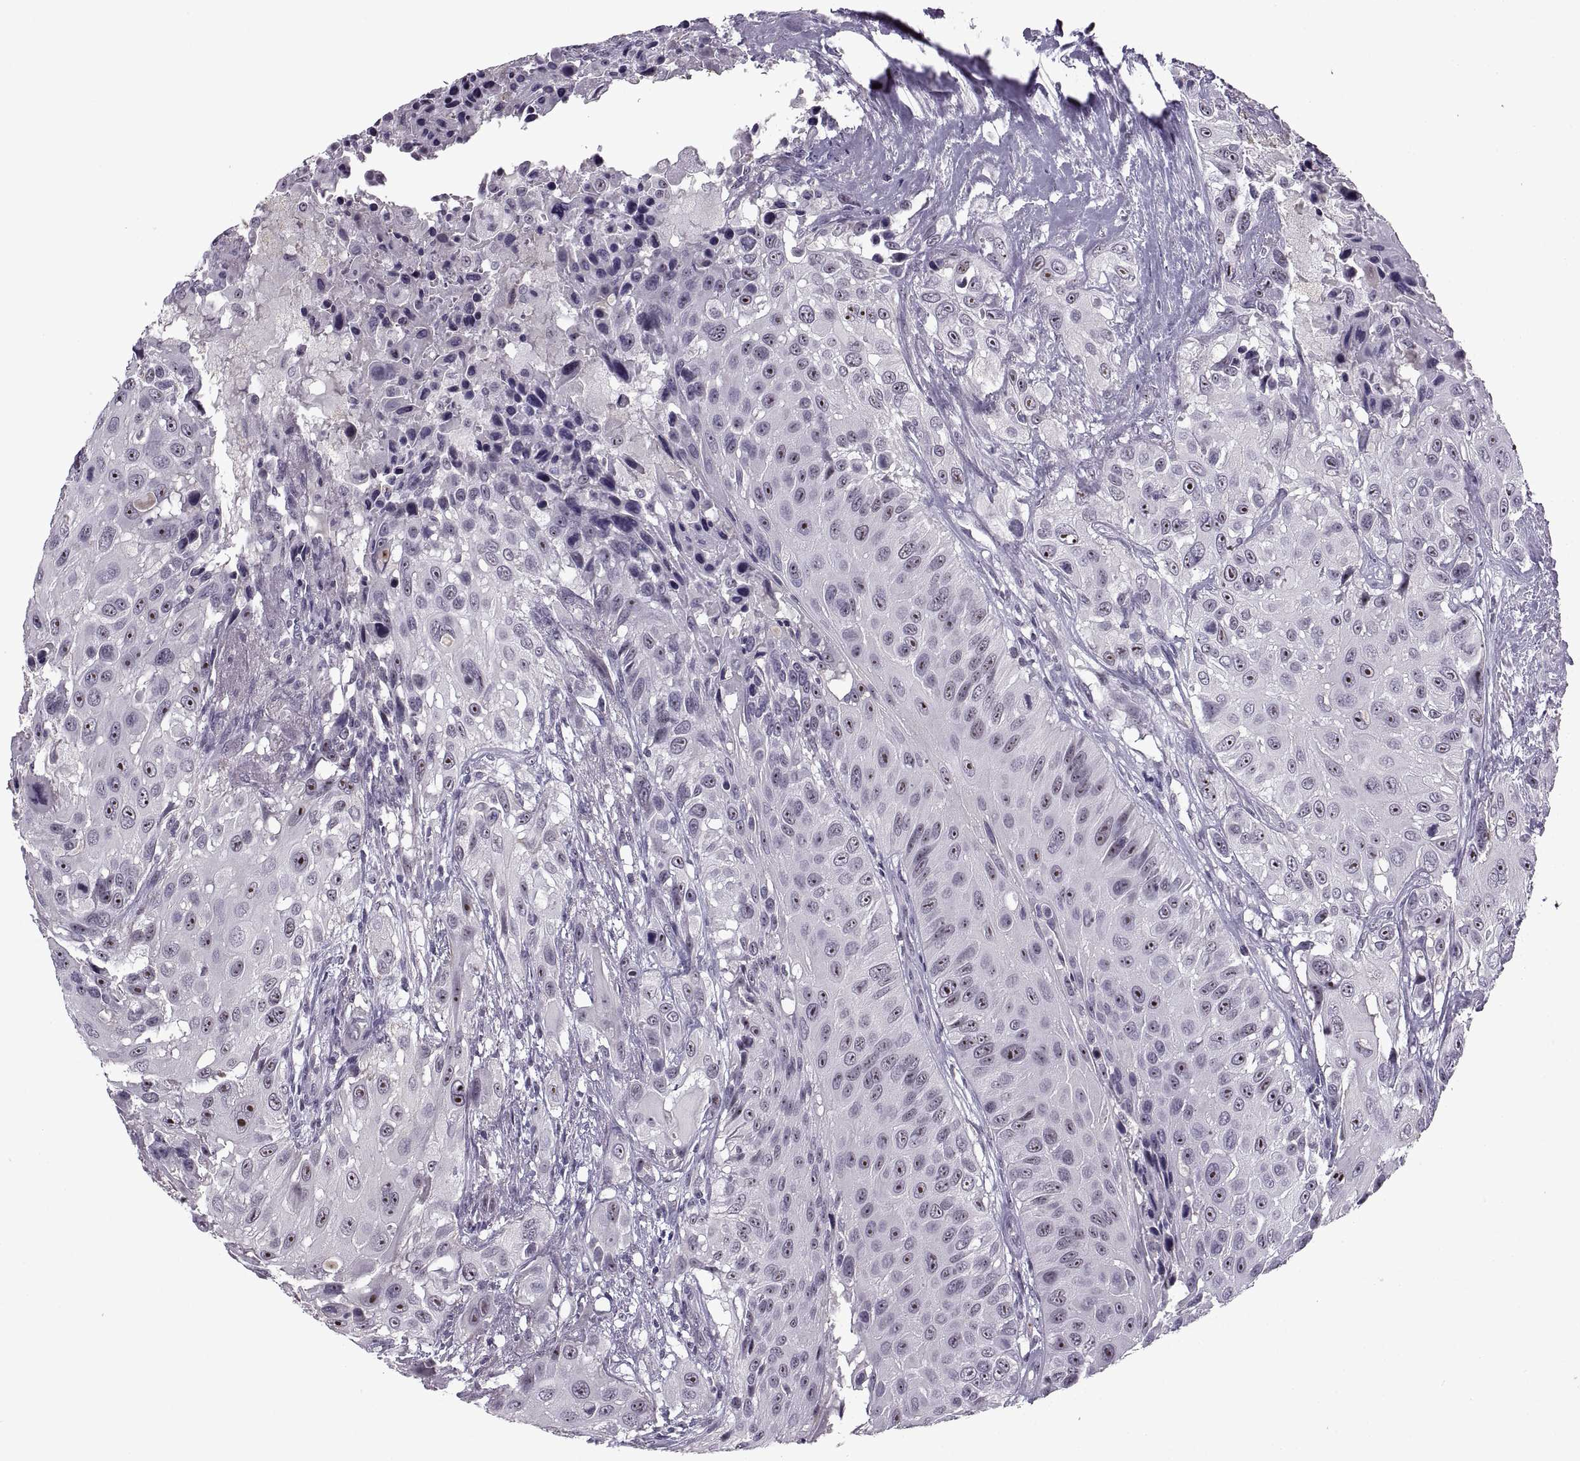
{"staining": {"intensity": "strong", "quantity": "25%-75%", "location": "nuclear"}, "tissue": "urothelial cancer", "cell_type": "Tumor cells", "image_type": "cancer", "snomed": [{"axis": "morphology", "description": "Urothelial carcinoma, NOS"}, {"axis": "topography", "description": "Urinary bladder"}], "caption": "The immunohistochemical stain highlights strong nuclear staining in tumor cells of urothelial cancer tissue. (IHC, brightfield microscopy, high magnification).", "gene": "SINHCAF", "patient": {"sex": "male", "age": 55}}